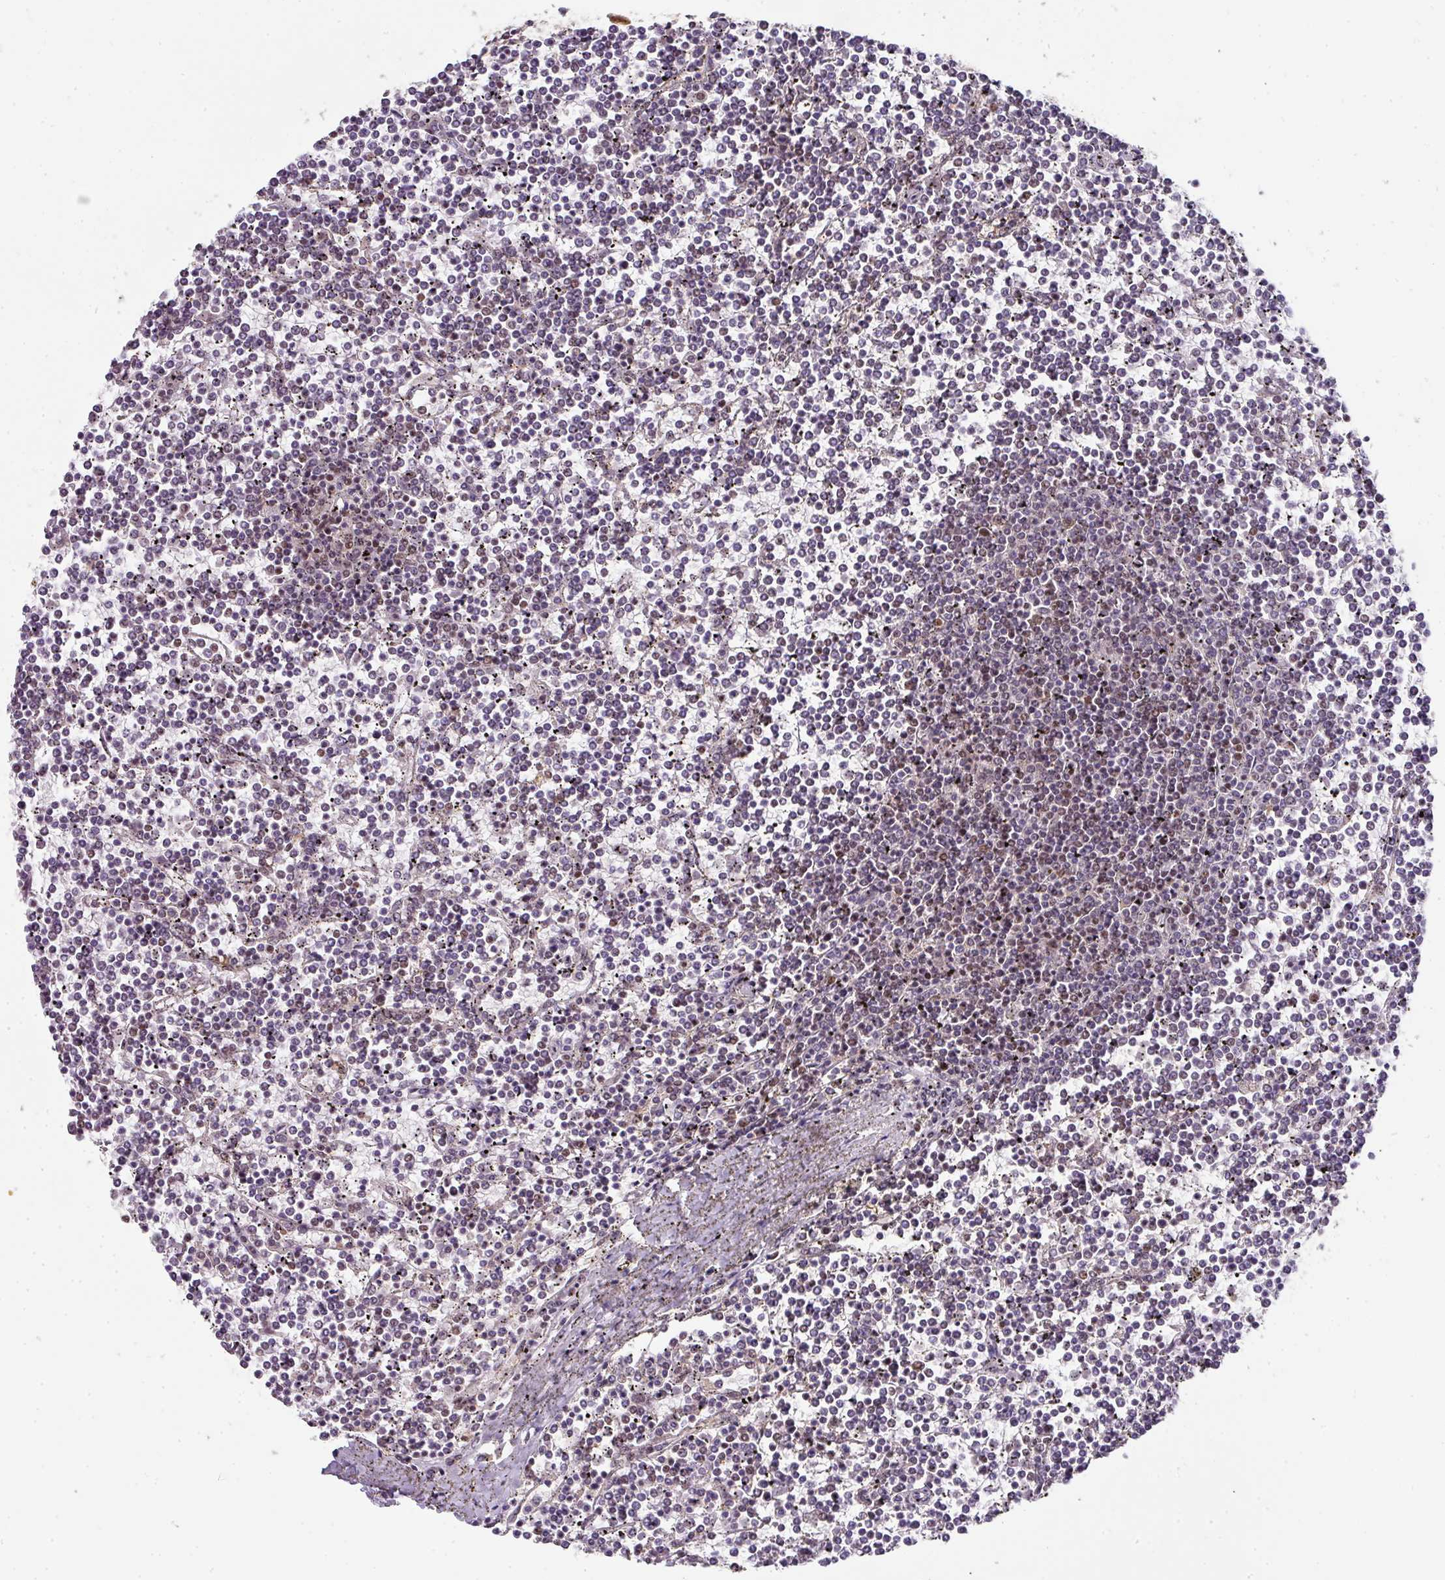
{"staining": {"intensity": "weak", "quantity": "<25%", "location": "nuclear"}, "tissue": "lymphoma", "cell_type": "Tumor cells", "image_type": "cancer", "snomed": [{"axis": "morphology", "description": "Malignant lymphoma, non-Hodgkin's type, Low grade"}, {"axis": "topography", "description": "Spleen"}], "caption": "A high-resolution micrograph shows immunohistochemistry staining of lymphoma, which demonstrates no significant staining in tumor cells.", "gene": "RANBP9", "patient": {"sex": "female", "age": 19}}